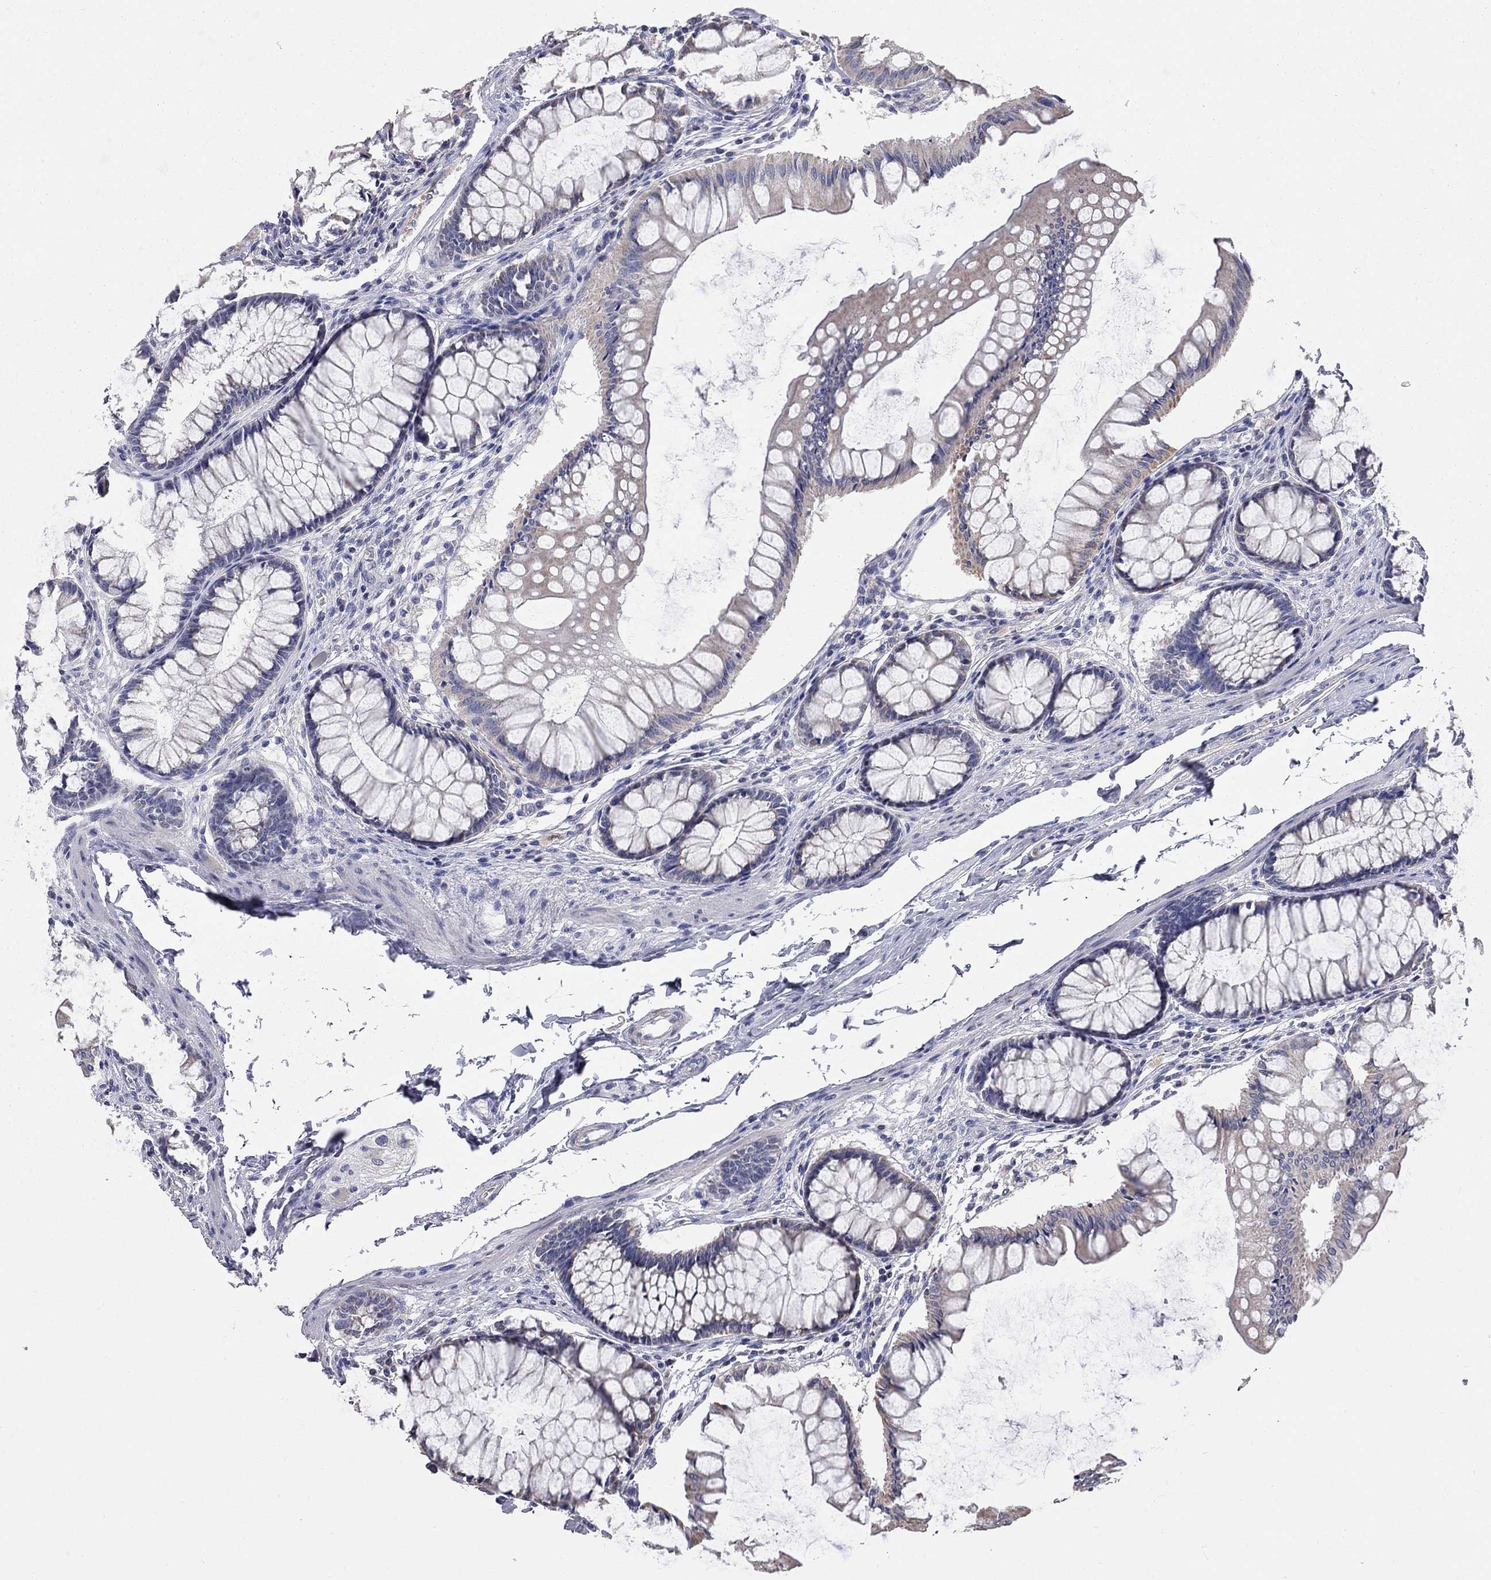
{"staining": {"intensity": "negative", "quantity": "none", "location": "none"}, "tissue": "colon", "cell_type": "Endothelial cells", "image_type": "normal", "snomed": [{"axis": "morphology", "description": "Normal tissue, NOS"}, {"axis": "topography", "description": "Colon"}], "caption": "High power microscopy micrograph of an immunohistochemistry micrograph of unremarkable colon, revealing no significant expression in endothelial cells. (Brightfield microscopy of DAB IHC at high magnification).", "gene": "CFAP161", "patient": {"sex": "female", "age": 65}}